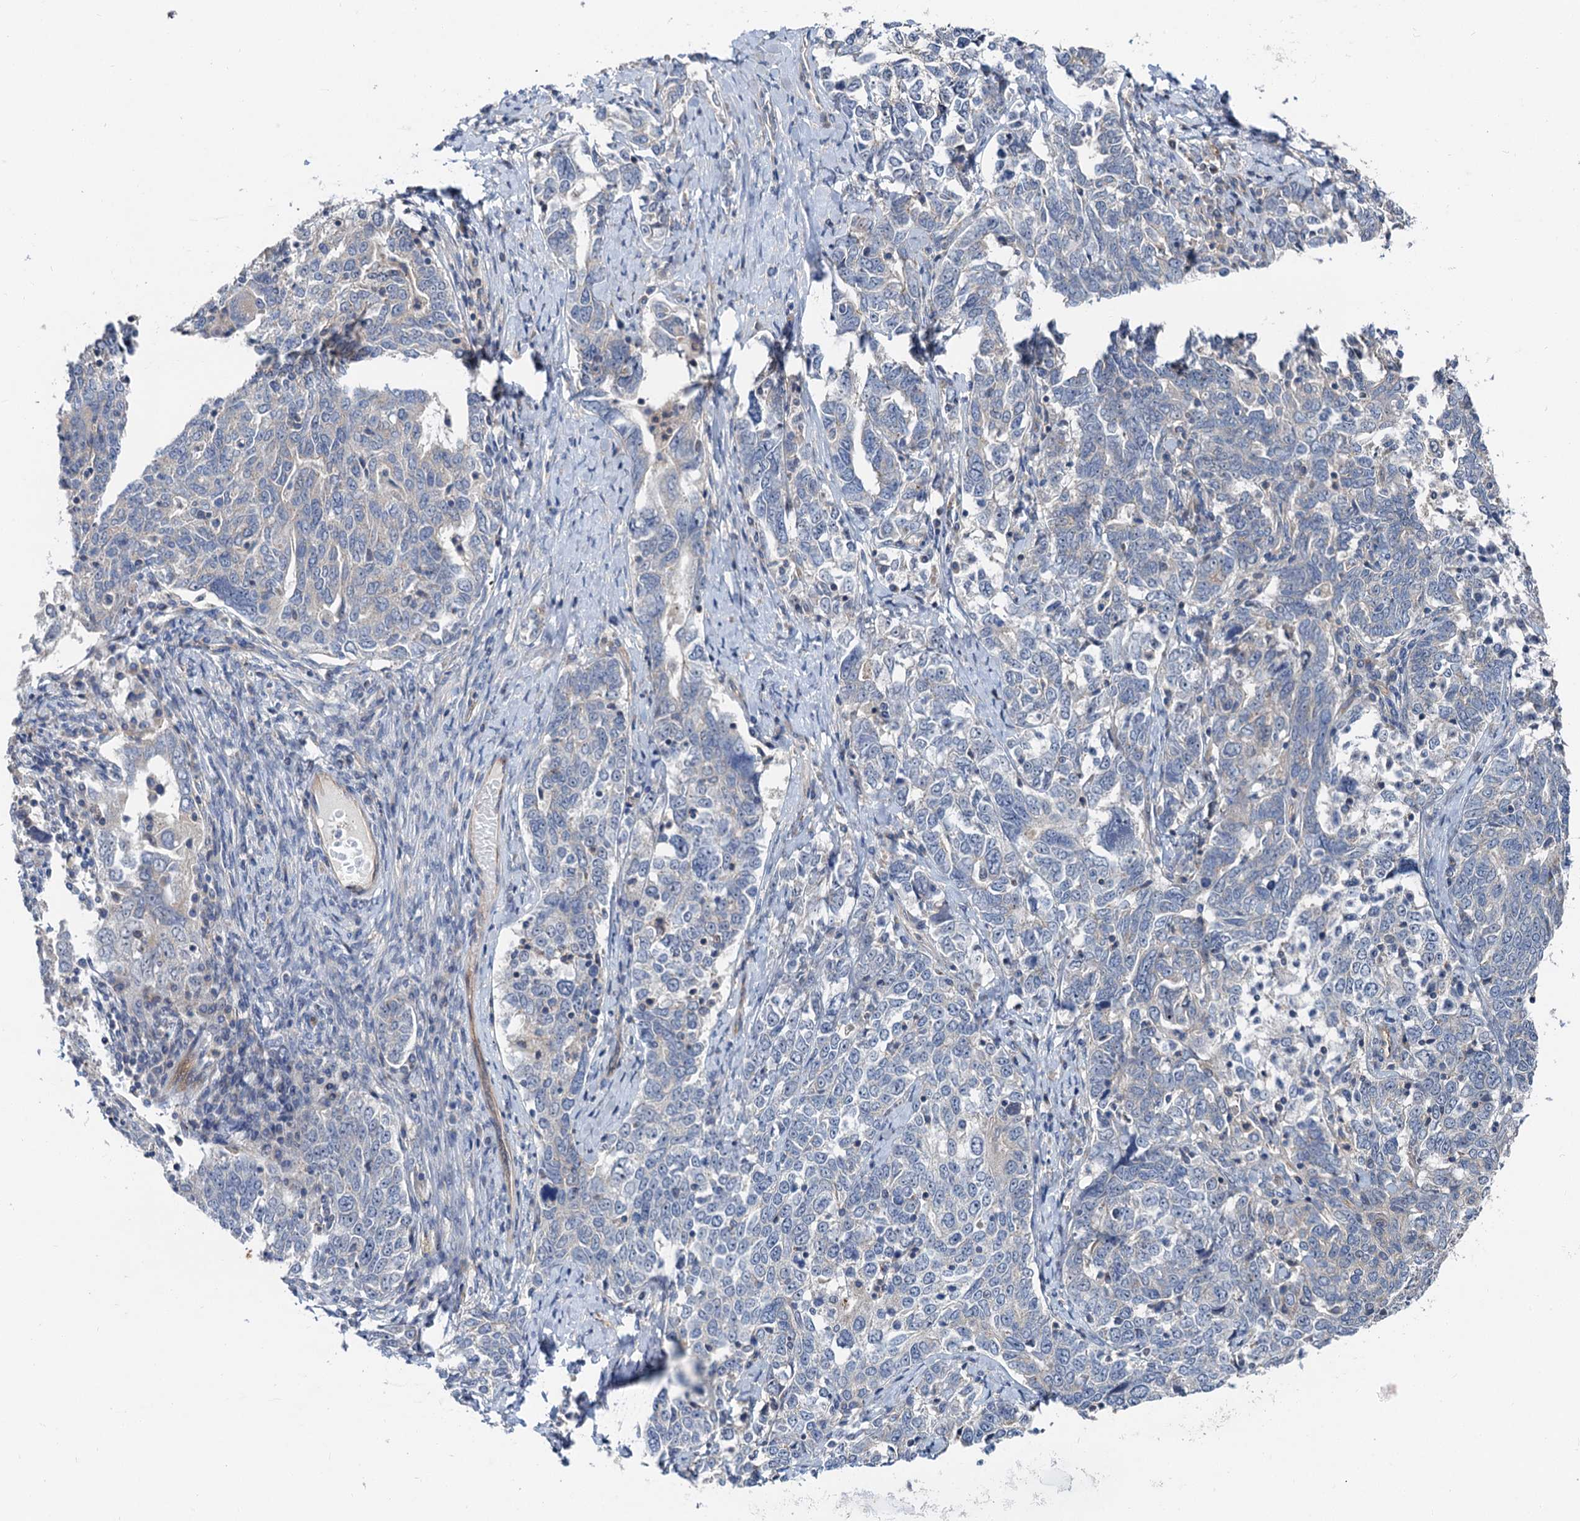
{"staining": {"intensity": "negative", "quantity": "none", "location": "none"}, "tissue": "ovarian cancer", "cell_type": "Tumor cells", "image_type": "cancer", "snomed": [{"axis": "morphology", "description": "Carcinoma, endometroid"}, {"axis": "topography", "description": "Ovary"}], "caption": "Ovarian cancer (endometroid carcinoma) was stained to show a protein in brown. There is no significant staining in tumor cells.", "gene": "ANKRD26", "patient": {"sex": "female", "age": 62}}